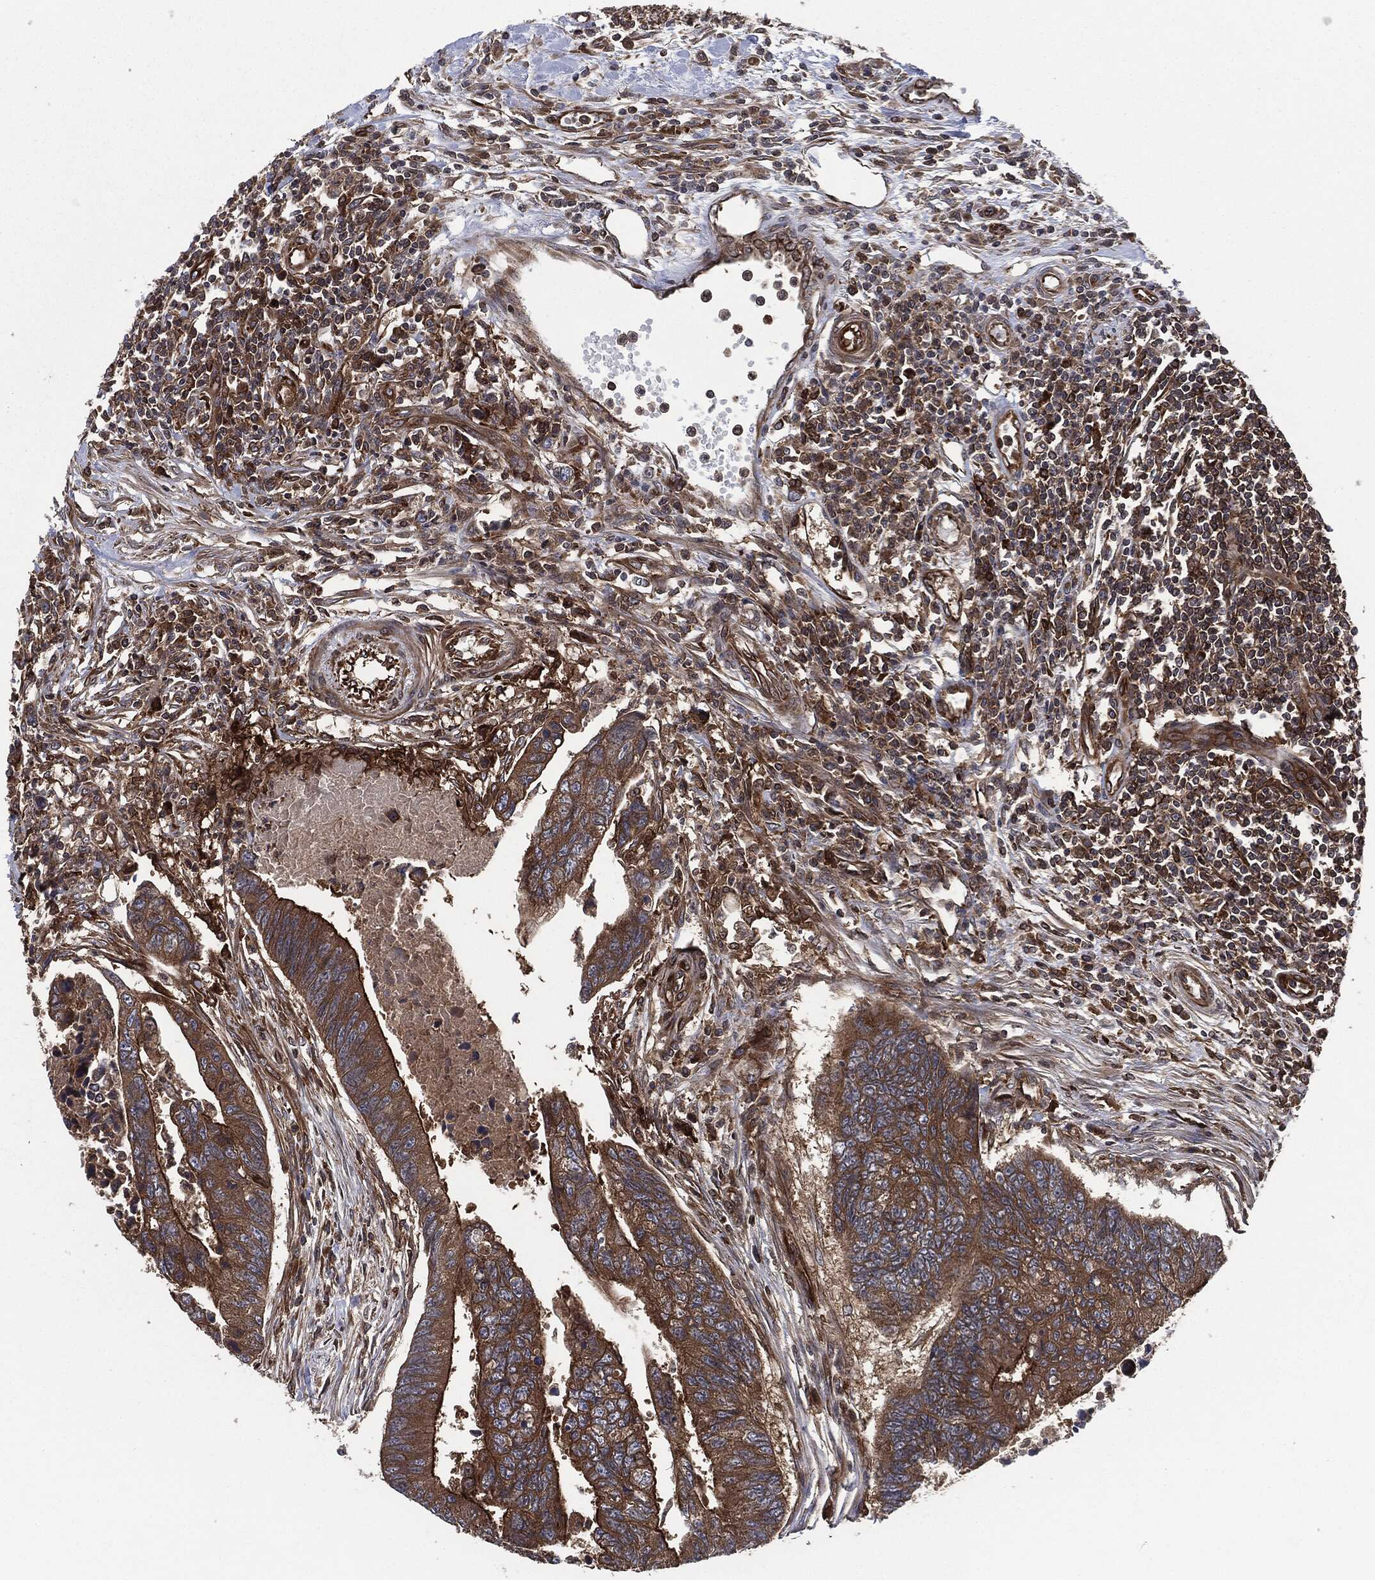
{"staining": {"intensity": "strong", "quantity": "25%-75%", "location": "cytoplasmic/membranous"}, "tissue": "colorectal cancer", "cell_type": "Tumor cells", "image_type": "cancer", "snomed": [{"axis": "morphology", "description": "Adenocarcinoma, NOS"}, {"axis": "topography", "description": "Colon"}], "caption": "A photomicrograph of human colorectal cancer (adenocarcinoma) stained for a protein displays strong cytoplasmic/membranous brown staining in tumor cells.", "gene": "RAP1GDS1", "patient": {"sex": "female", "age": 65}}